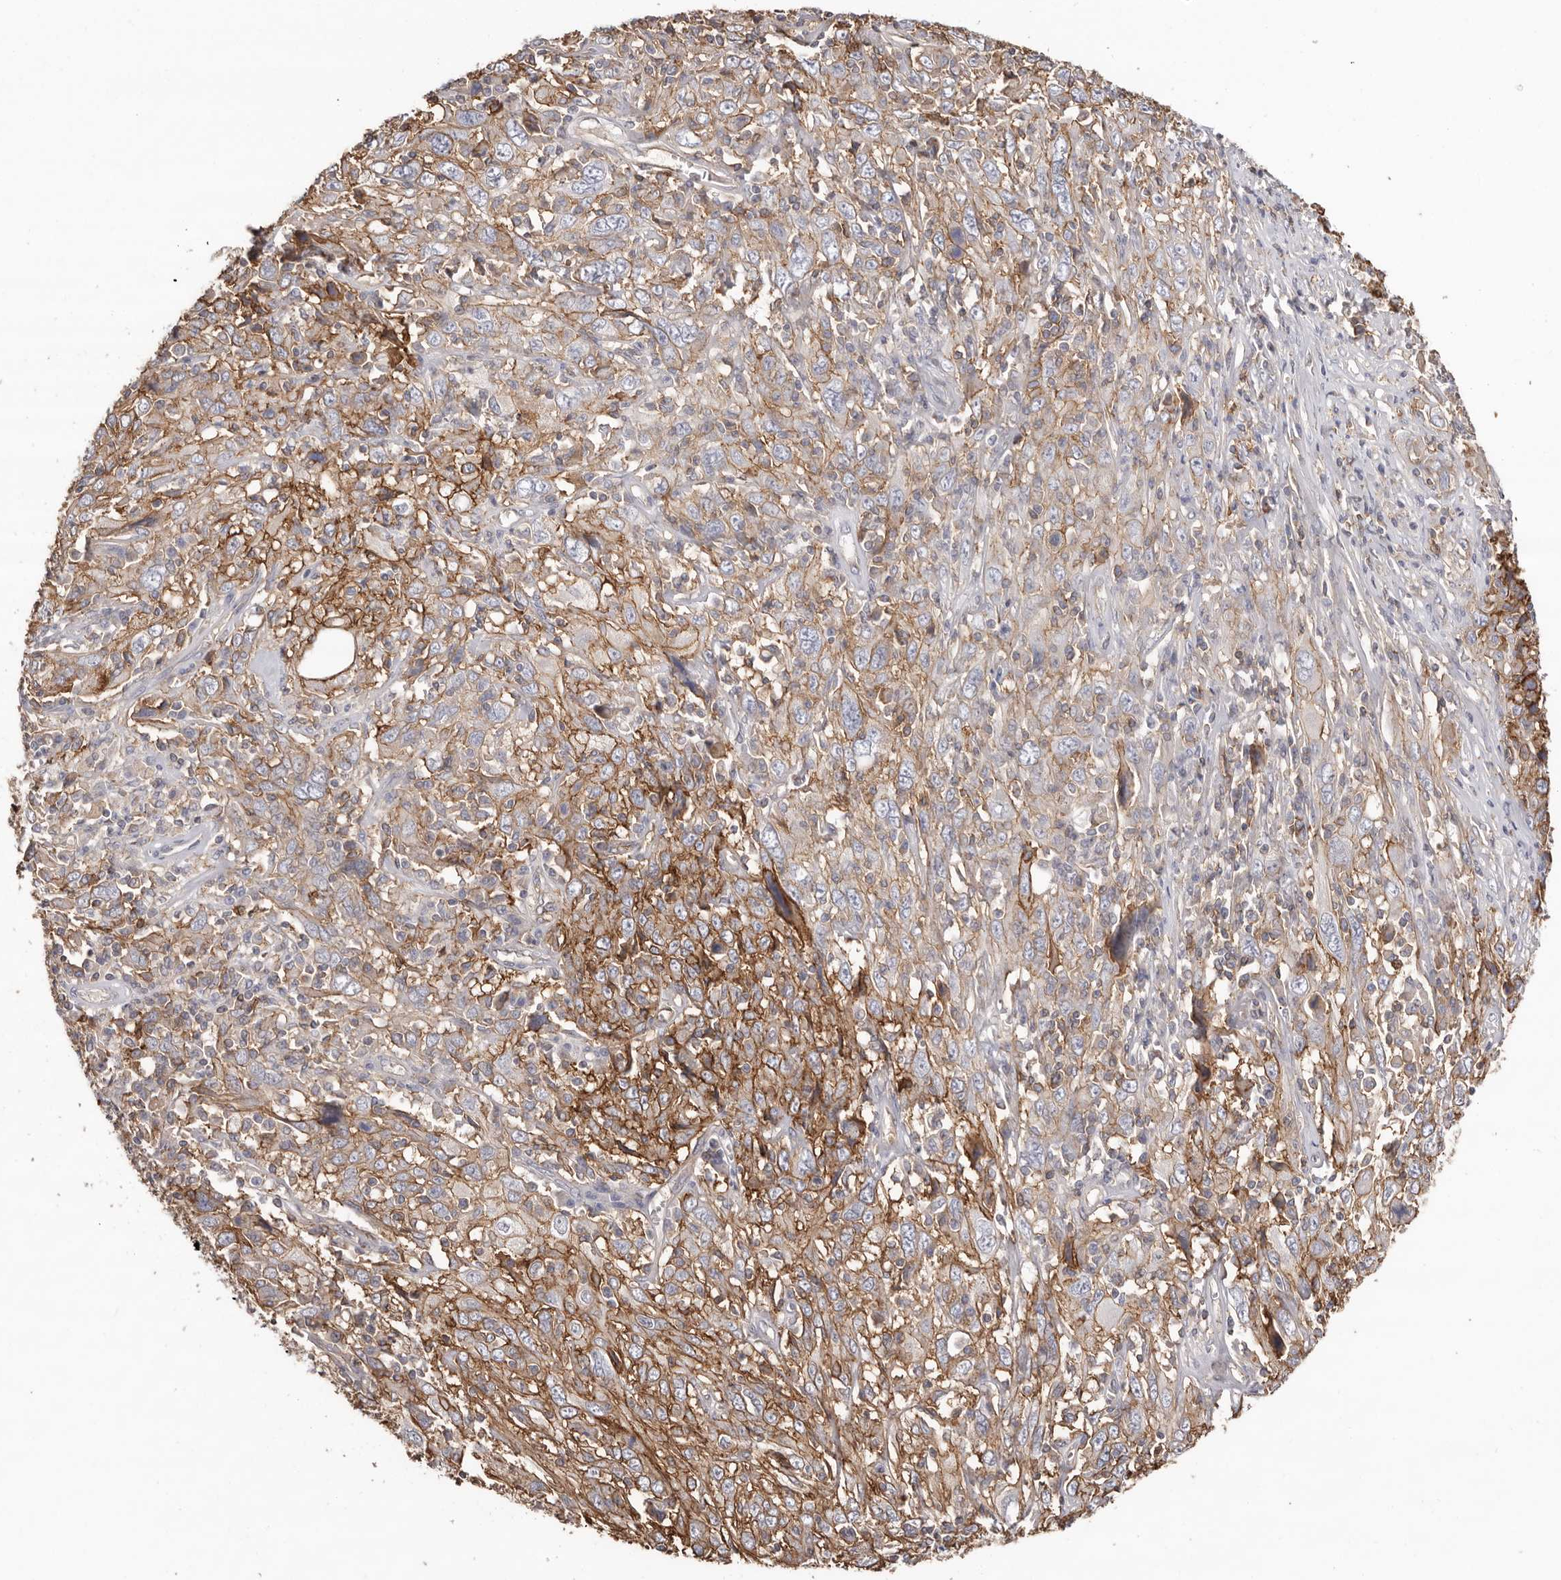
{"staining": {"intensity": "moderate", "quantity": "25%-75%", "location": "cytoplasmic/membranous"}, "tissue": "cervical cancer", "cell_type": "Tumor cells", "image_type": "cancer", "snomed": [{"axis": "morphology", "description": "Squamous cell carcinoma, NOS"}, {"axis": "topography", "description": "Cervix"}], "caption": "DAB immunohistochemical staining of human cervical cancer shows moderate cytoplasmic/membranous protein staining in about 25%-75% of tumor cells.", "gene": "MMACHC", "patient": {"sex": "female", "age": 46}}